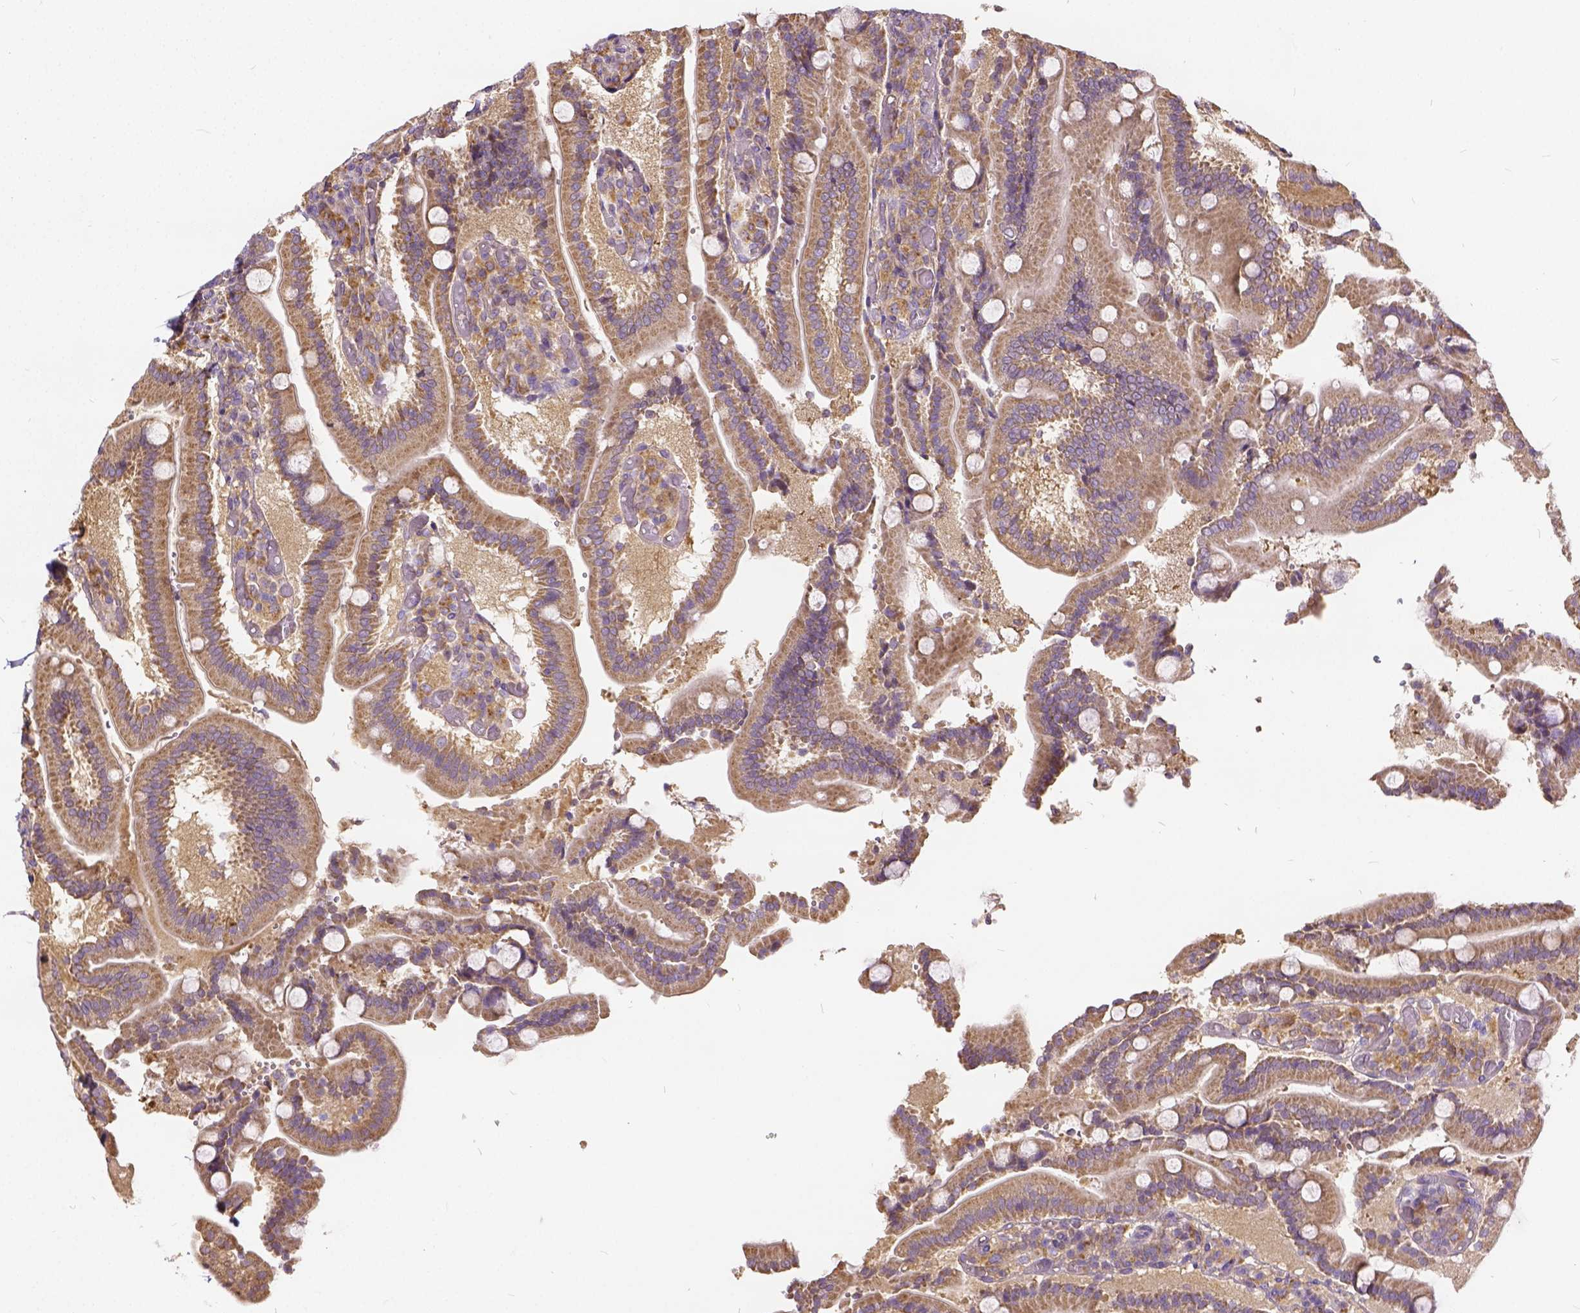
{"staining": {"intensity": "moderate", "quantity": ">75%", "location": "cytoplasmic/membranous"}, "tissue": "duodenum", "cell_type": "Glandular cells", "image_type": "normal", "snomed": [{"axis": "morphology", "description": "Normal tissue, NOS"}, {"axis": "topography", "description": "Duodenum"}], "caption": "Immunohistochemical staining of unremarkable human duodenum shows >75% levels of moderate cytoplasmic/membranous protein positivity in about >75% of glandular cells. The staining was performed using DAB, with brown indicating positive protein expression. Nuclei are stained blue with hematoxylin.", "gene": "CADM4", "patient": {"sex": "female", "age": 62}}